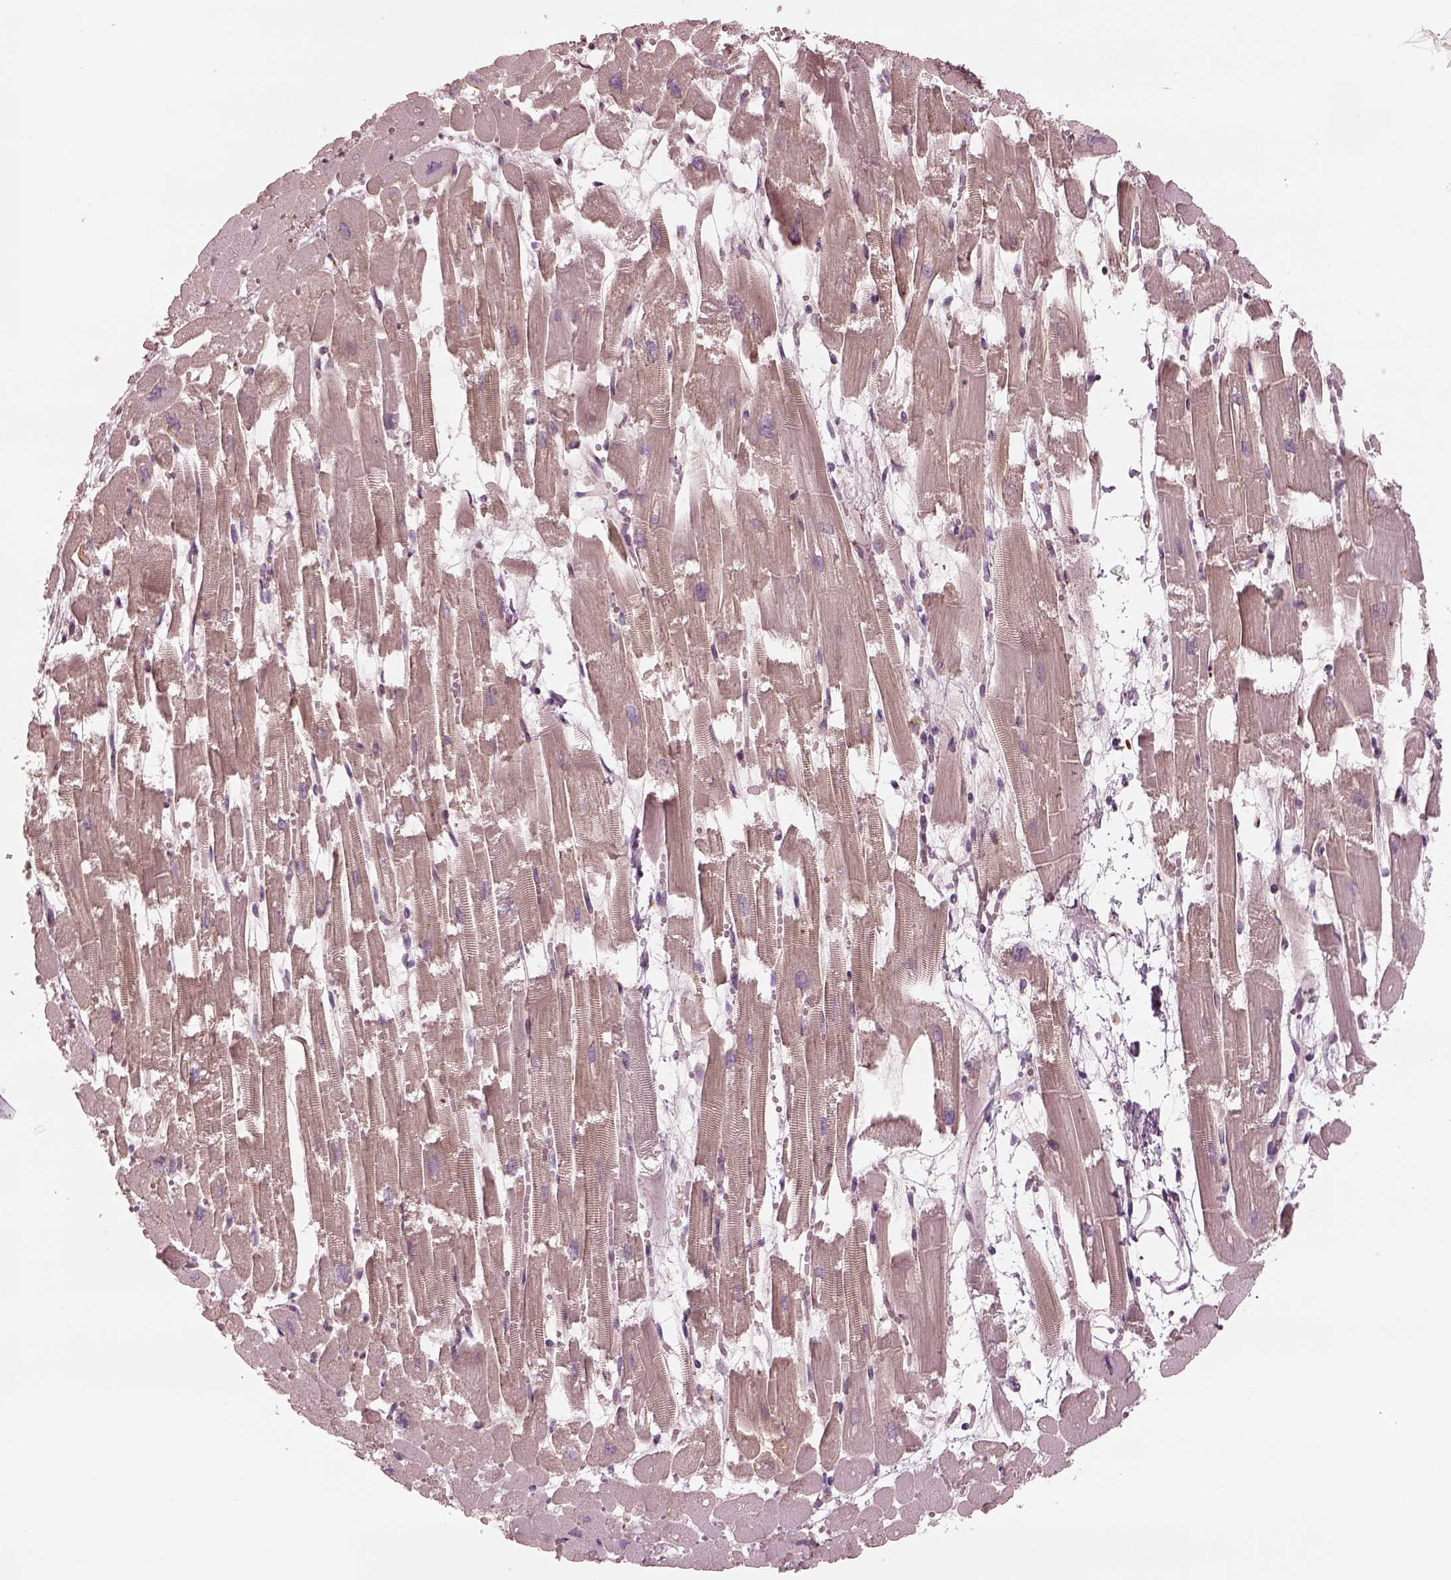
{"staining": {"intensity": "negative", "quantity": "none", "location": "none"}, "tissue": "heart muscle", "cell_type": "Cardiomyocytes", "image_type": "normal", "snomed": [{"axis": "morphology", "description": "Normal tissue, NOS"}, {"axis": "topography", "description": "Heart"}], "caption": "This is an IHC image of unremarkable human heart muscle. There is no staining in cardiomyocytes.", "gene": "SDCBP2", "patient": {"sex": "female", "age": 52}}